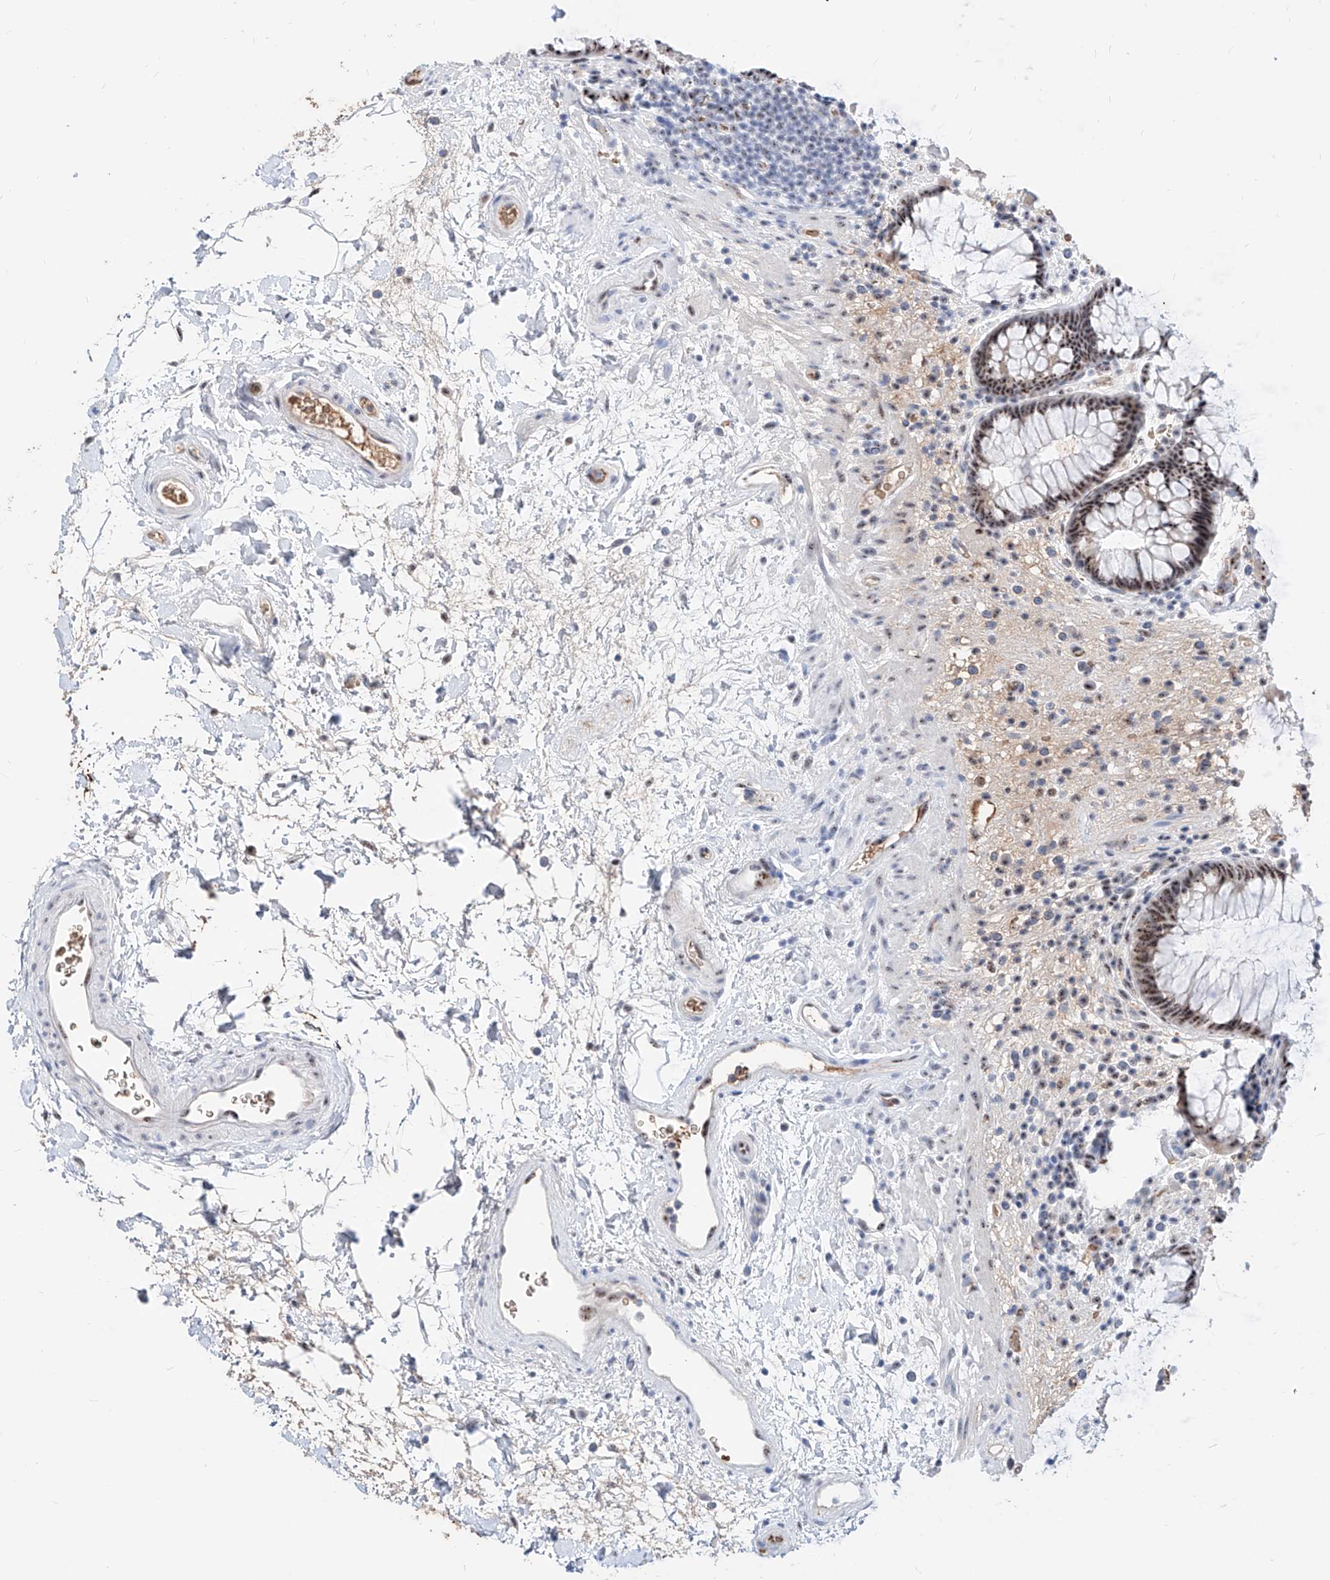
{"staining": {"intensity": "strong", "quantity": ">75%", "location": "nuclear"}, "tissue": "rectum", "cell_type": "Glandular cells", "image_type": "normal", "snomed": [{"axis": "morphology", "description": "Normal tissue, NOS"}, {"axis": "topography", "description": "Rectum"}], "caption": "Glandular cells show high levels of strong nuclear expression in approximately >75% of cells in benign rectum.", "gene": "ZFP42", "patient": {"sex": "male", "age": 51}}